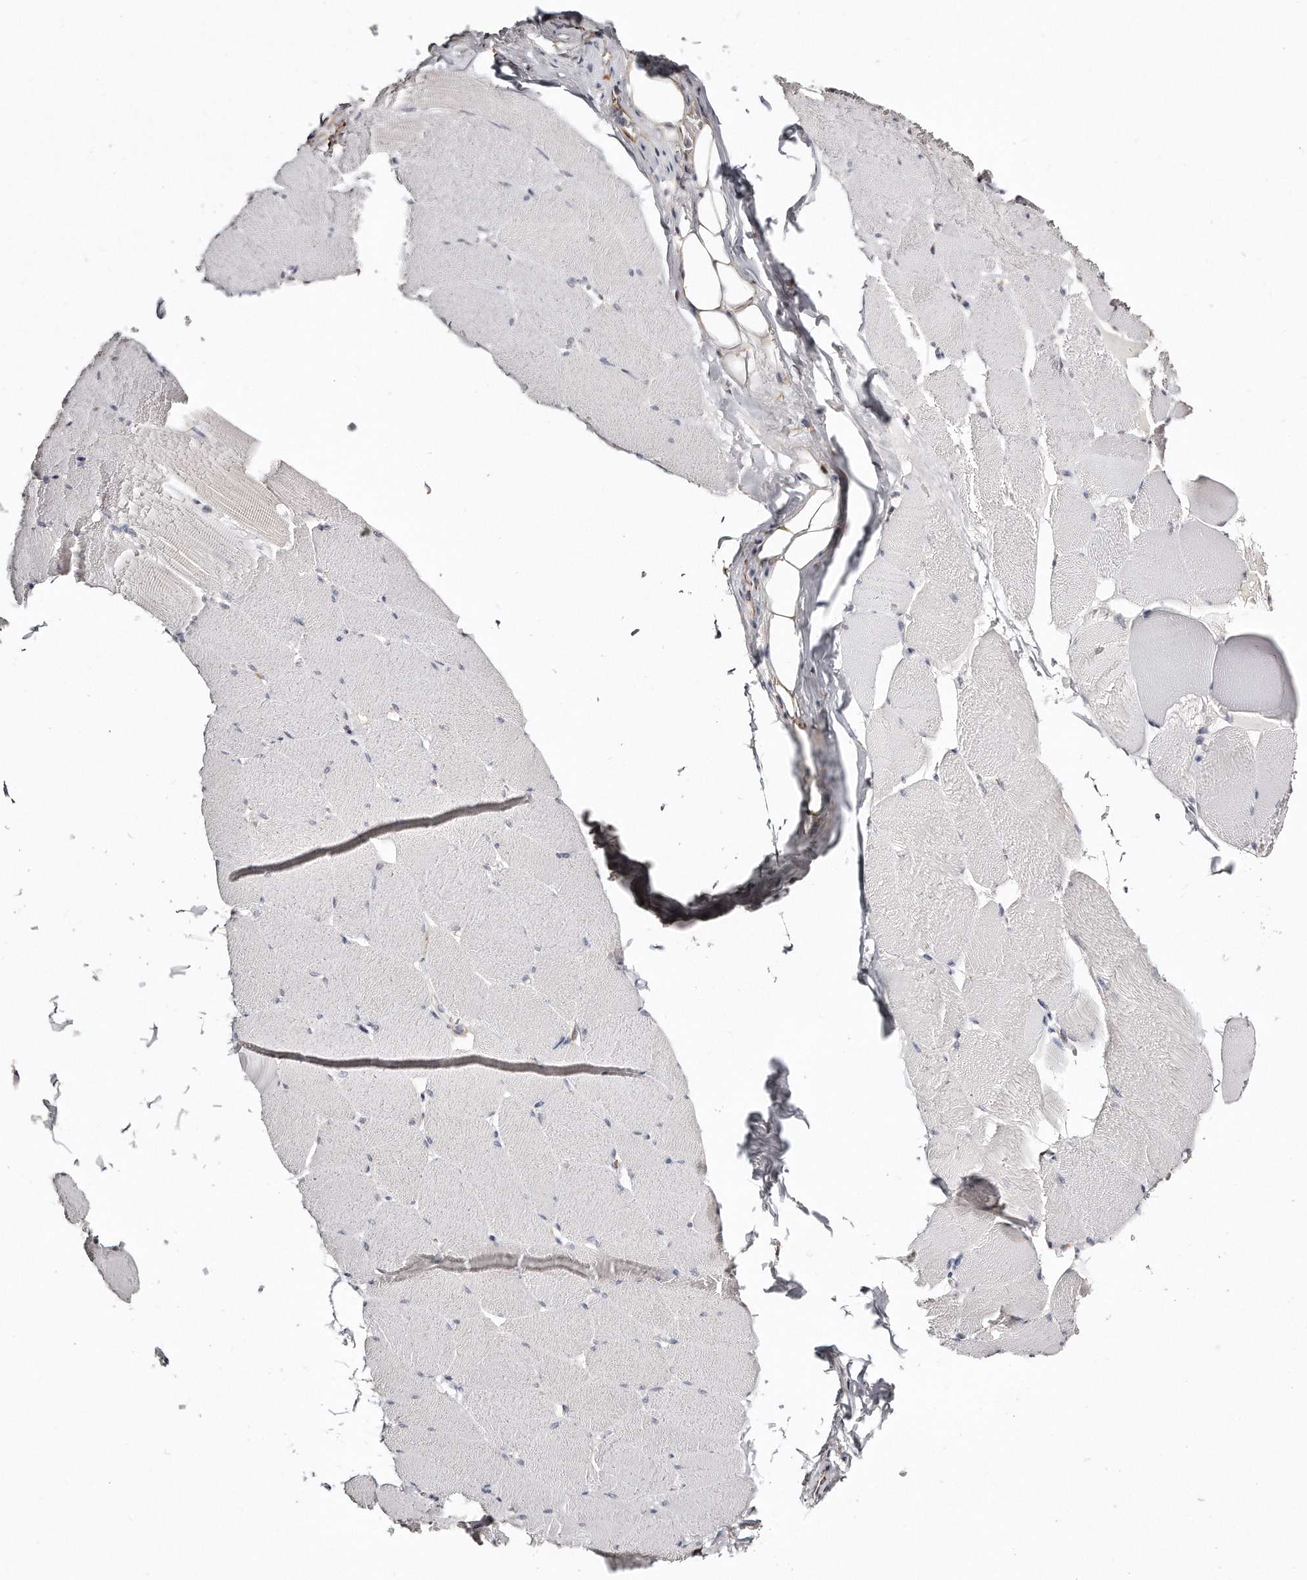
{"staining": {"intensity": "negative", "quantity": "none", "location": "none"}, "tissue": "skeletal muscle", "cell_type": "Myocytes", "image_type": "normal", "snomed": [{"axis": "morphology", "description": "Normal tissue, NOS"}, {"axis": "topography", "description": "Skeletal muscle"}], "caption": "Immunohistochemistry (IHC) photomicrograph of benign skeletal muscle: skeletal muscle stained with DAB shows no significant protein expression in myocytes.", "gene": "ZYG11A", "patient": {"sex": "male", "age": 62}}